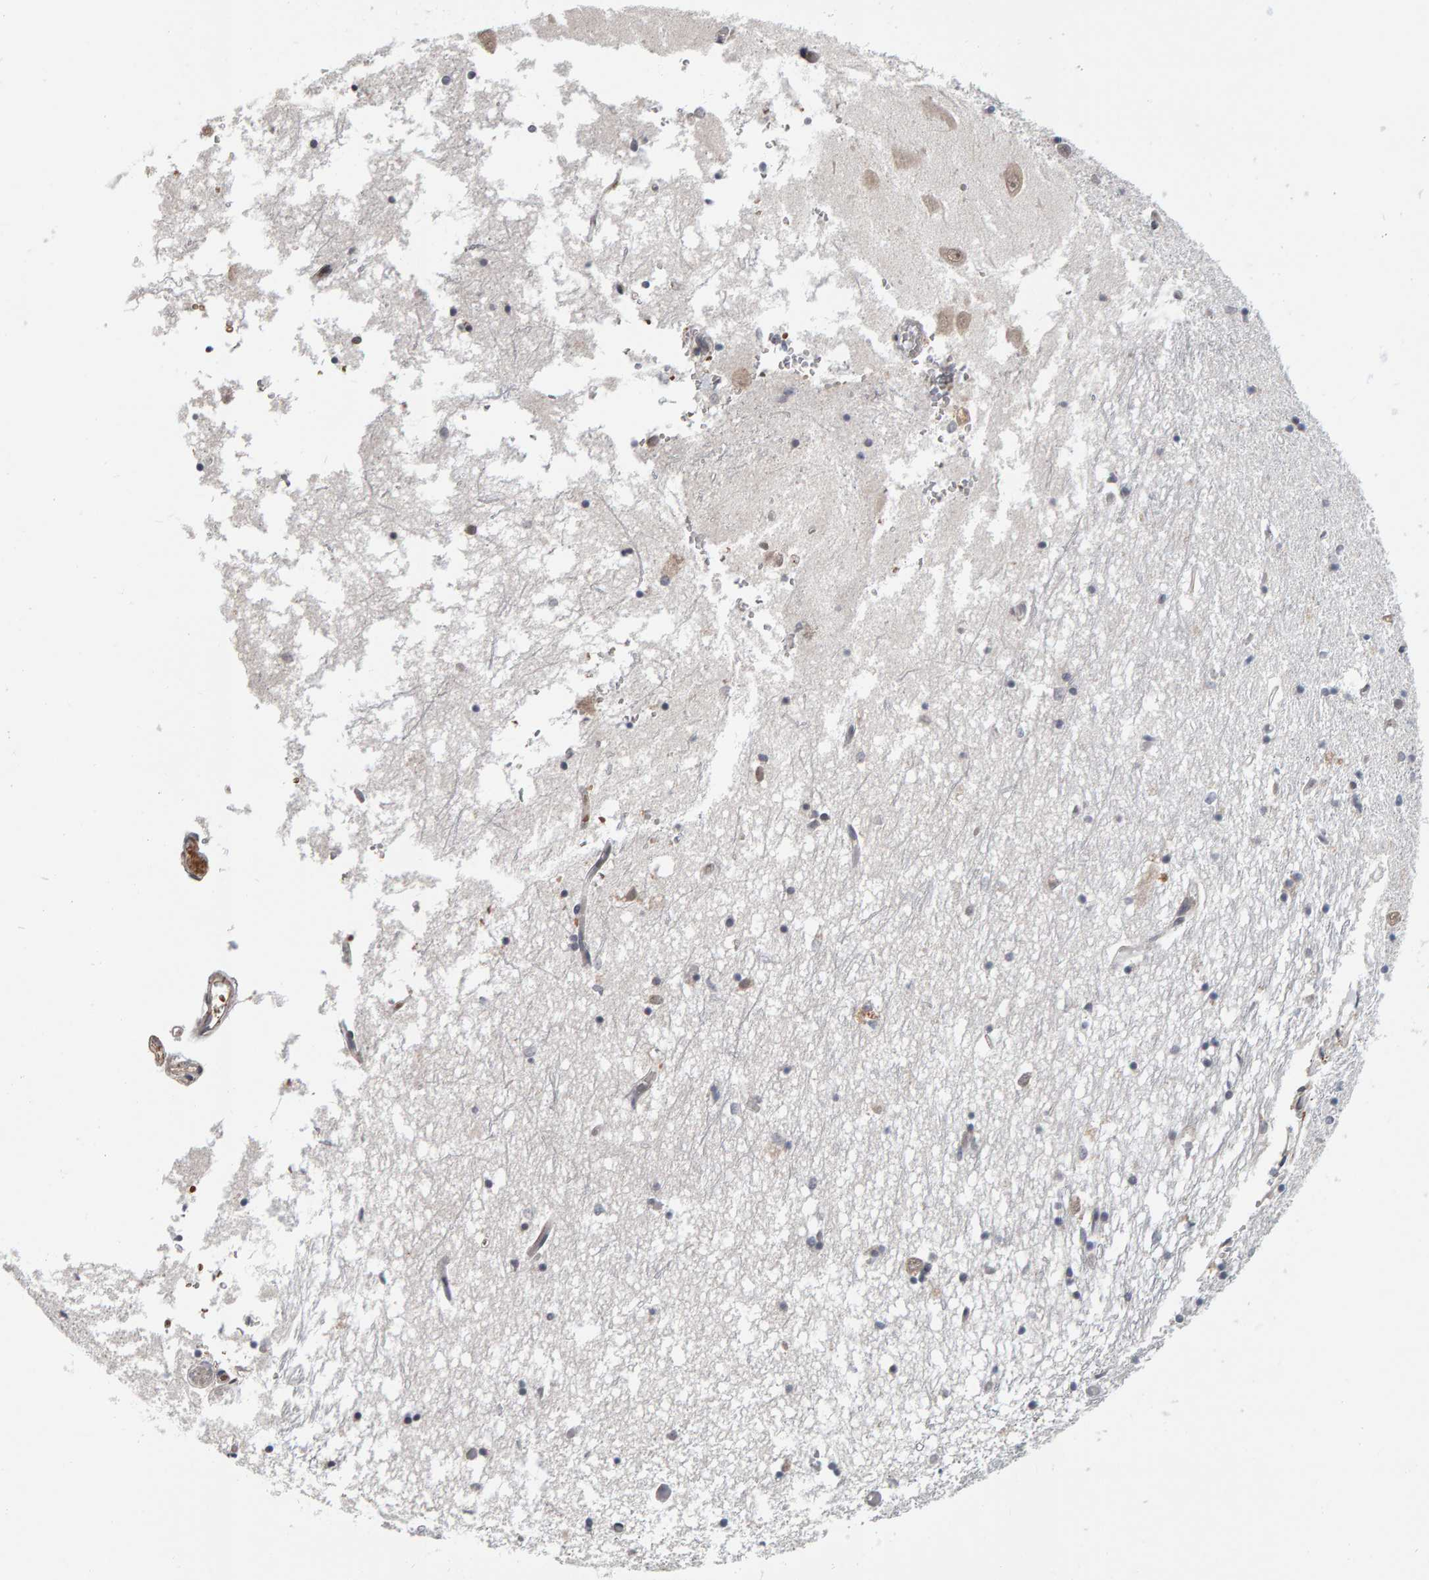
{"staining": {"intensity": "negative", "quantity": "none", "location": "none"}, "tissue": "hippocampus", "cell_type": "Glial cells", "image_type": "normal", "snomed": [{"axis": "morphology", "description": "Normal tissue, NOS"}, {"axis": "topography", "description": "Hippocampus"}], "caption": "Hippocampus stained for a protein using immunohistochemistry (IHC) displays no staining glial cells.", "gene": "DAP3", "patient": {"sex": "male", "age": 70}}